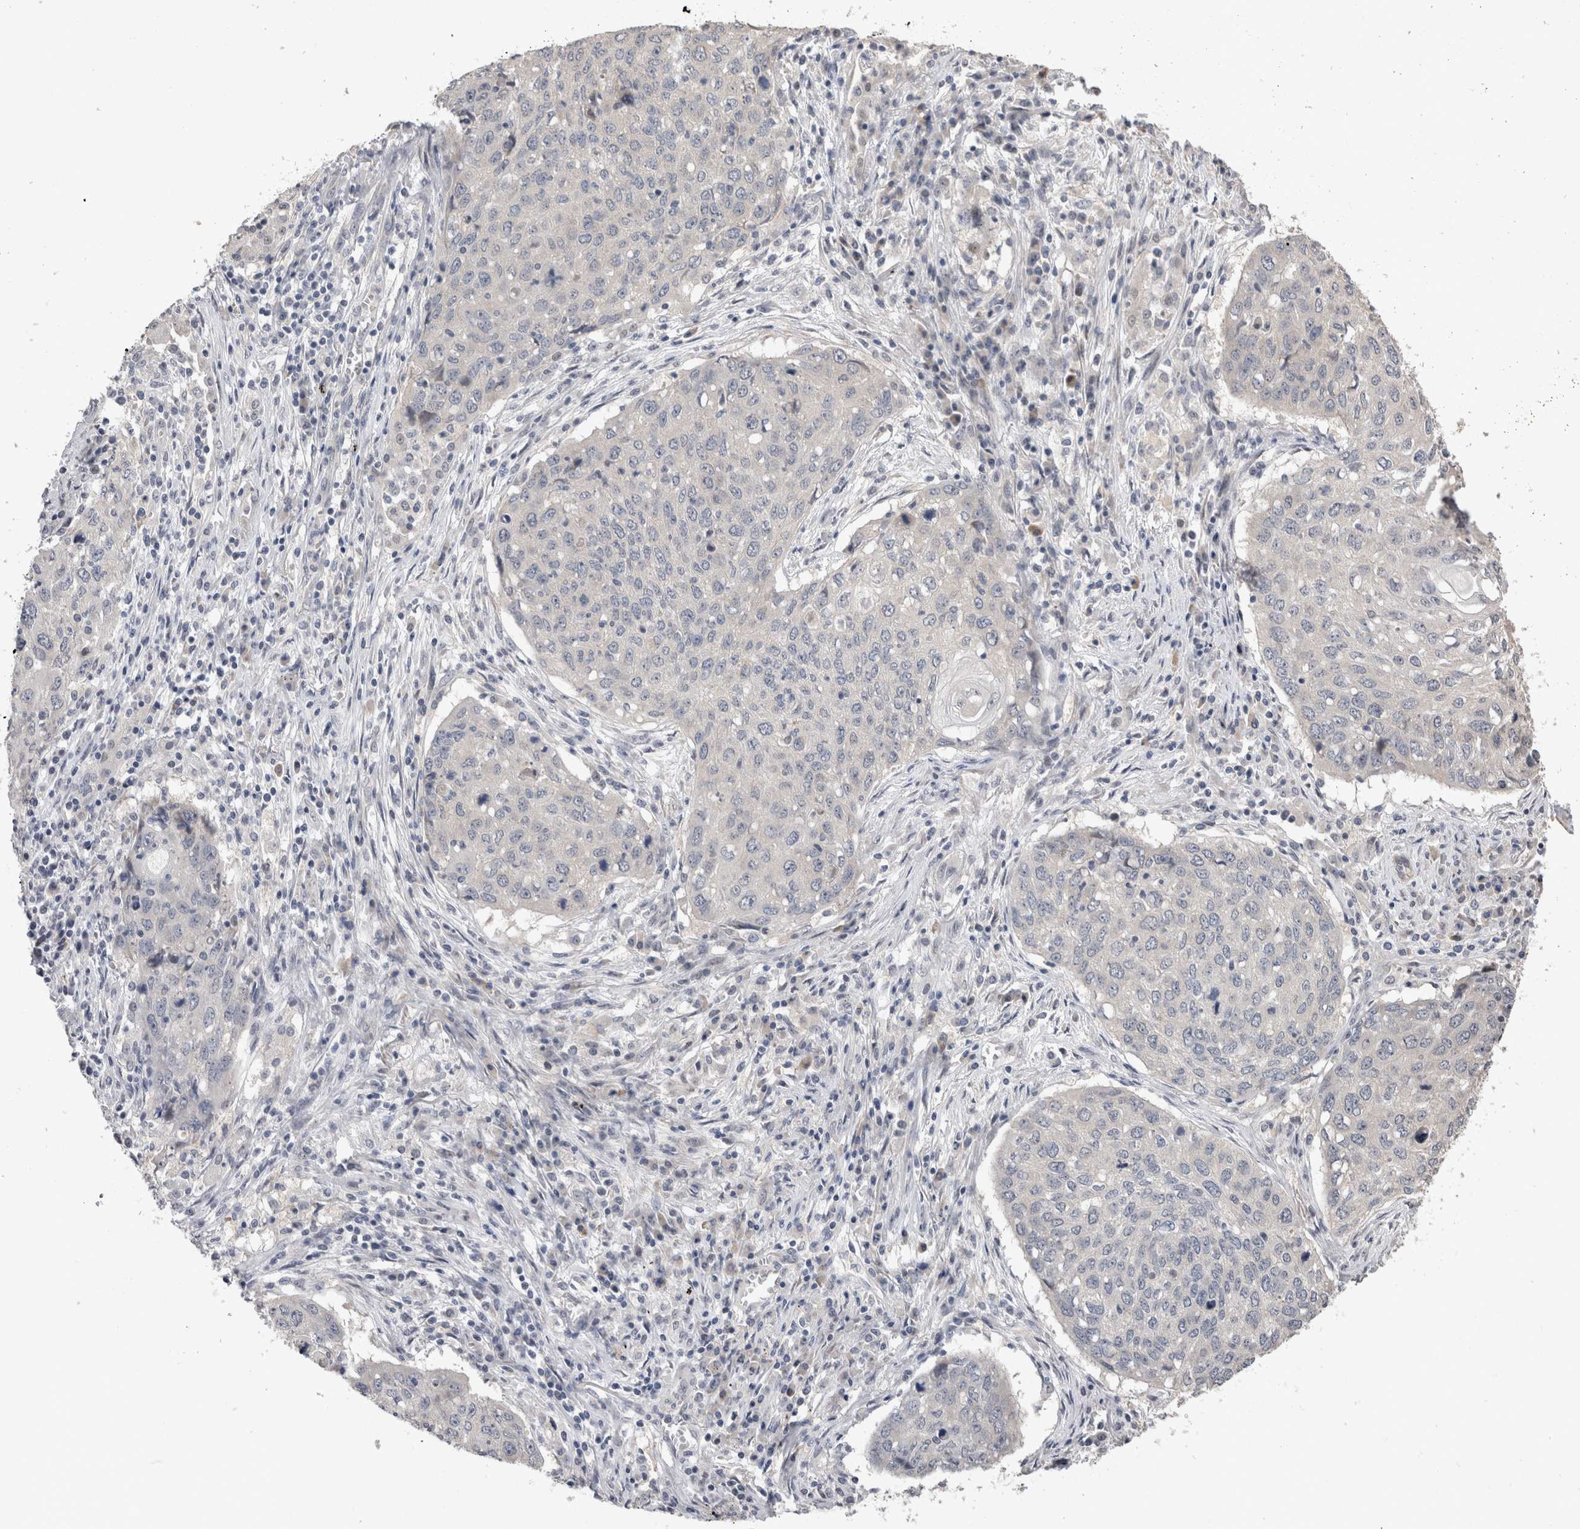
{"staining": {"intensity": "negative", "quantity": "none", "location": "none"}, "tissue": "lung cancer", "cell_type": "Tumor cells", "image_type": "cancer", "snomed": [{"axis": "morphology", "description": "Squamous cell carcinoma, NOS"}, {"axis": "topography", "description": "Lung"}], "caption": "DAB (3,3'-diaminobenzidine) immunohistochemical staining of lung squamous cell carcinoma exhibits no significant expression in tumor cells.", "gene": "CRYBG1", "patient": {"sex": "female", "age": 63}}